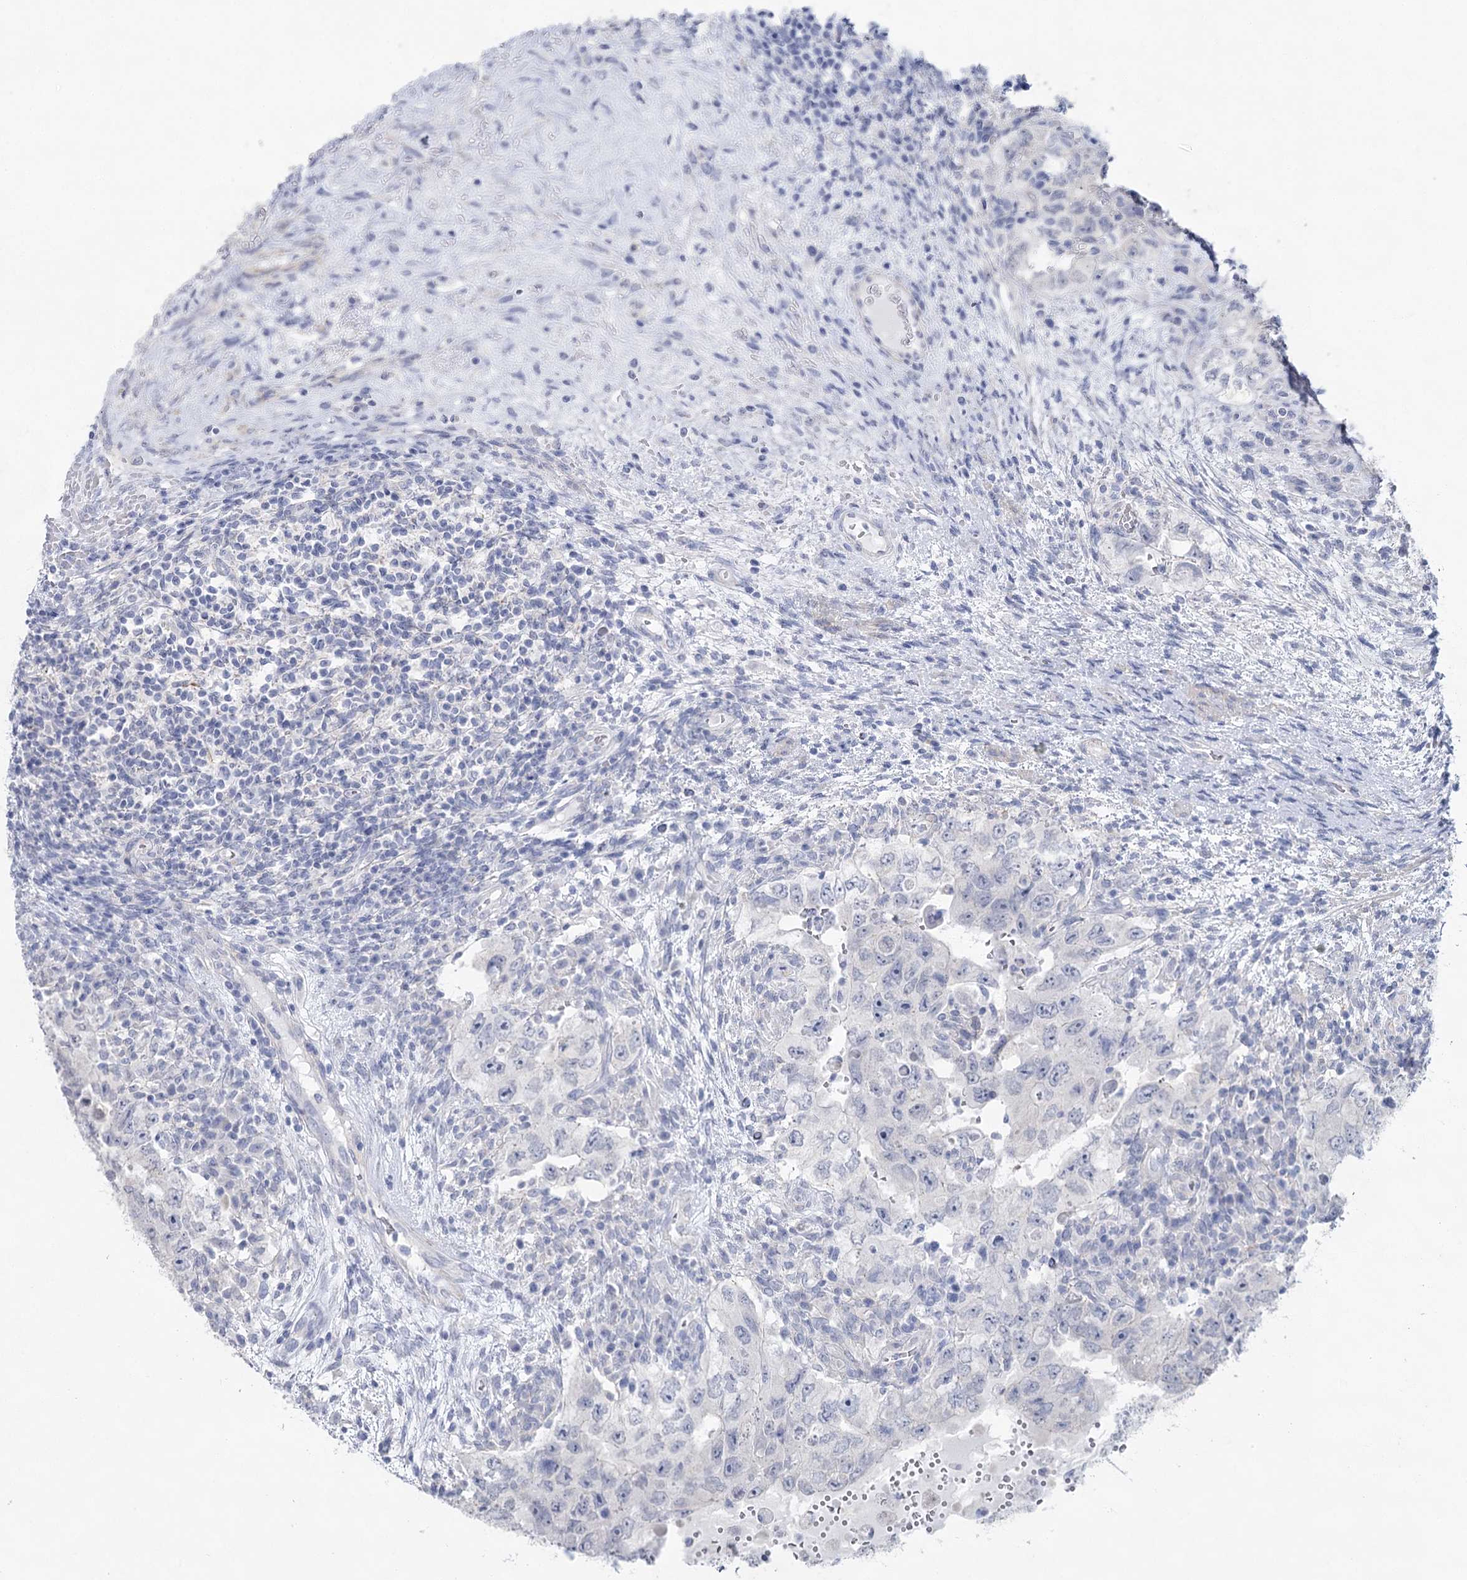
{"staining": {"intensity": "negative", "quantity": "none", "location": "none"}, "tissue": "testis cancer", "cell_type": "Tumor cells", "image_type": "cancer", "snomed": [{"axis": "morphology", "description": "Carcinoma, Embryonal, NOS"}, {"axis": "topography", "description": "Testis"}], "caption": "Tumor cells are negative for brown protein staining in testis cancer.", "gene": "CCDC88A", "patient": {"sex": "male", "age": 26}}